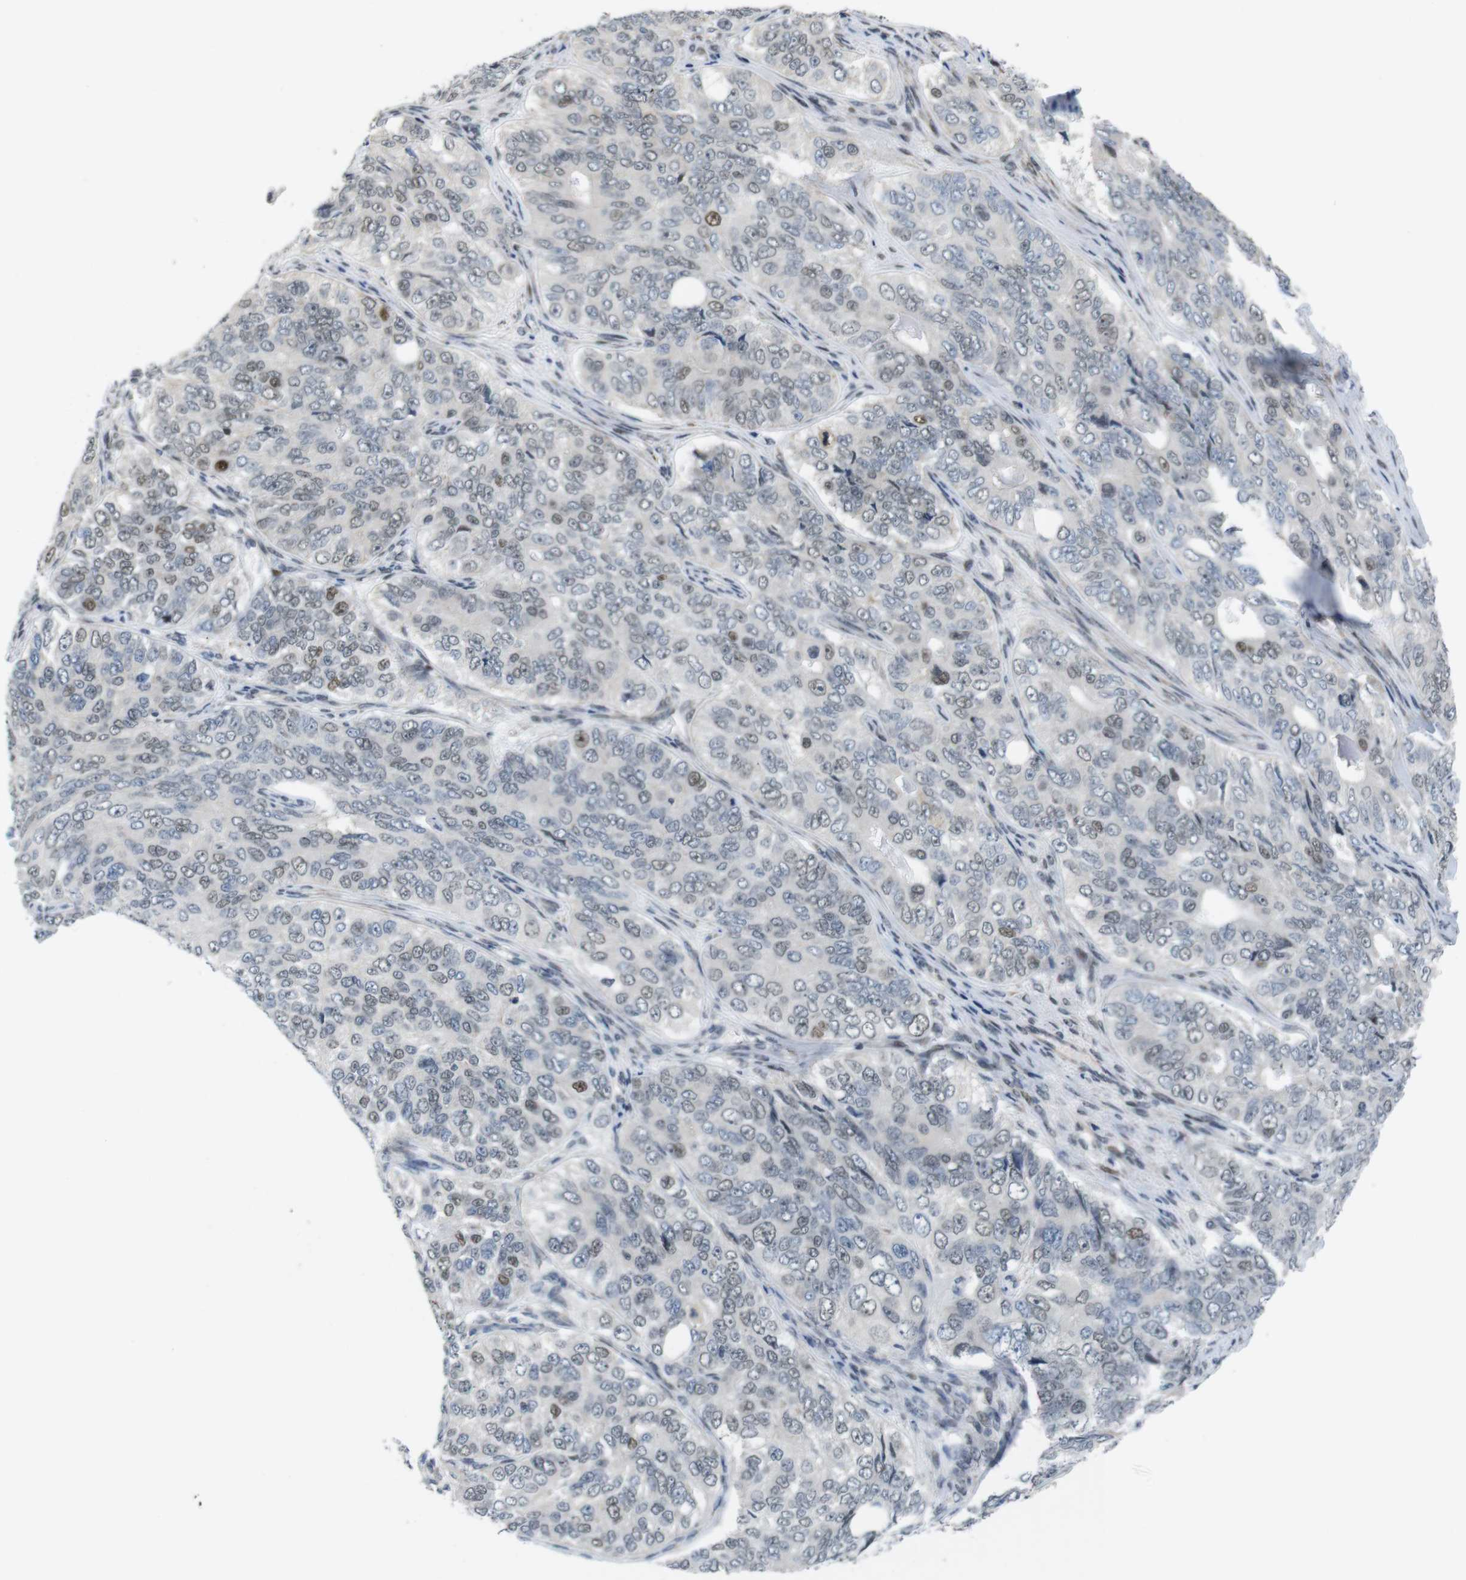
{"staining": {"intensity": "moderate", "quantity": "<25%", "location": "nuclear"}, "tissue": "ovarian cancer", "cell_type": "Tumor cells", "image_type": "cancer", "snomed": [{"axis": "morphology", "description": "Carcinoma, endometroid"}, {"axis": "topography", "description": "Ovary"}], "caption": "This is a photomicrograph of IHC staining of ovarian cancer, which shows moderate expression in the nuclear of tumor cells.", "gene": "SMCO2", "patient": {"sex": "female", "age": 51}}